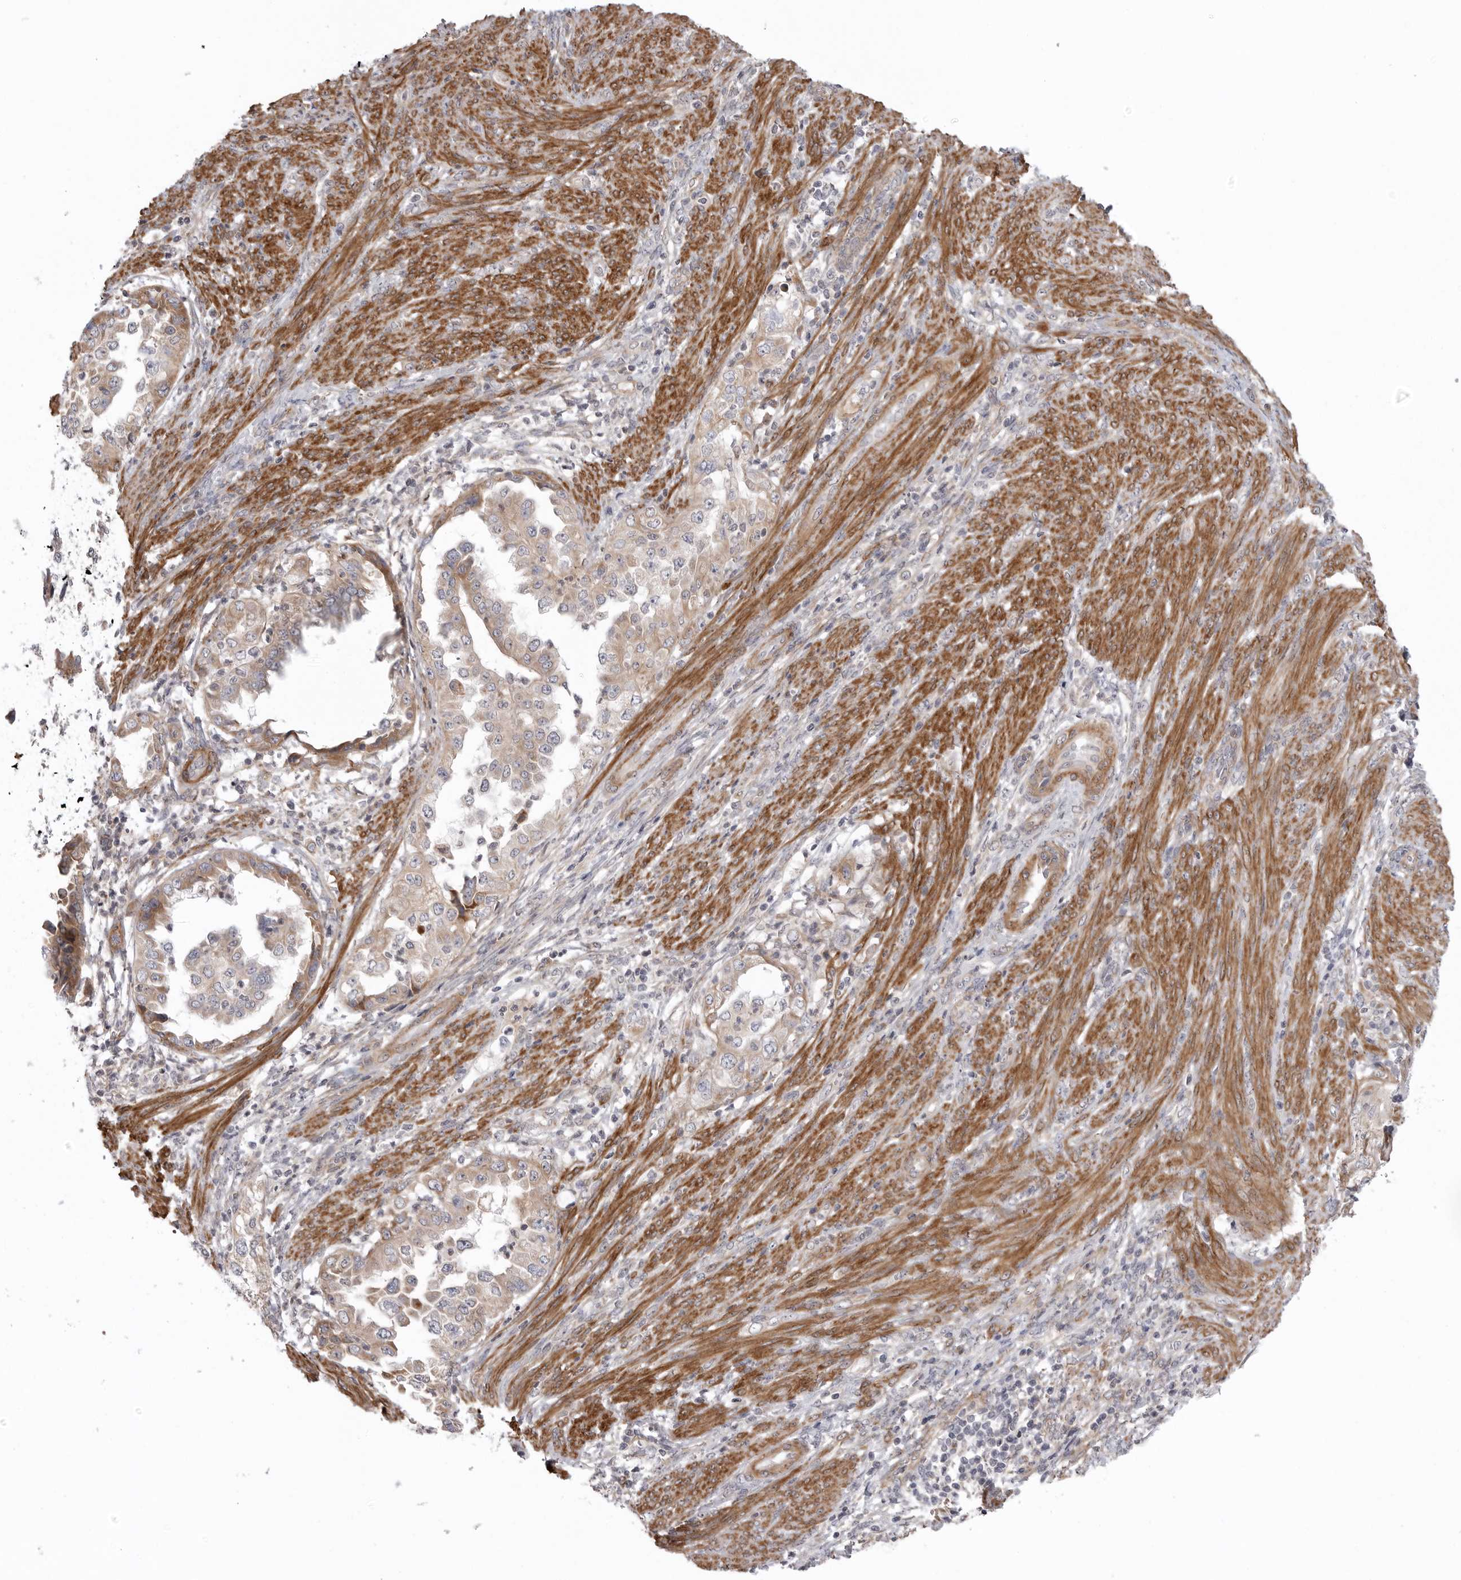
{"staining": {"intensity": "weak", "quantity": ">75%", "location": "cytoplasmic/membranous"}, "tissue": "endometrial cancer", "cell_type": "Tumor cells", "image_type": "cancer", "snomed": [{"axis": "morphology", "description": "Adenocarcinoma, NOS"}, {"axis": "topography", "description": "Endometrium"}], "caption": "Brown immunohistochemical staining in human adenocarcinoma (endometrial) demonstrates weak cytoplasmic/membranous positivity in approximately >75% of tumor cells. Using DAB (brown) and hematoxylin (blue) stains, captured at high magnification using brightfield microscopy.", "gene": "SCP2", "patient": {"sex": "female", "age": 85}}